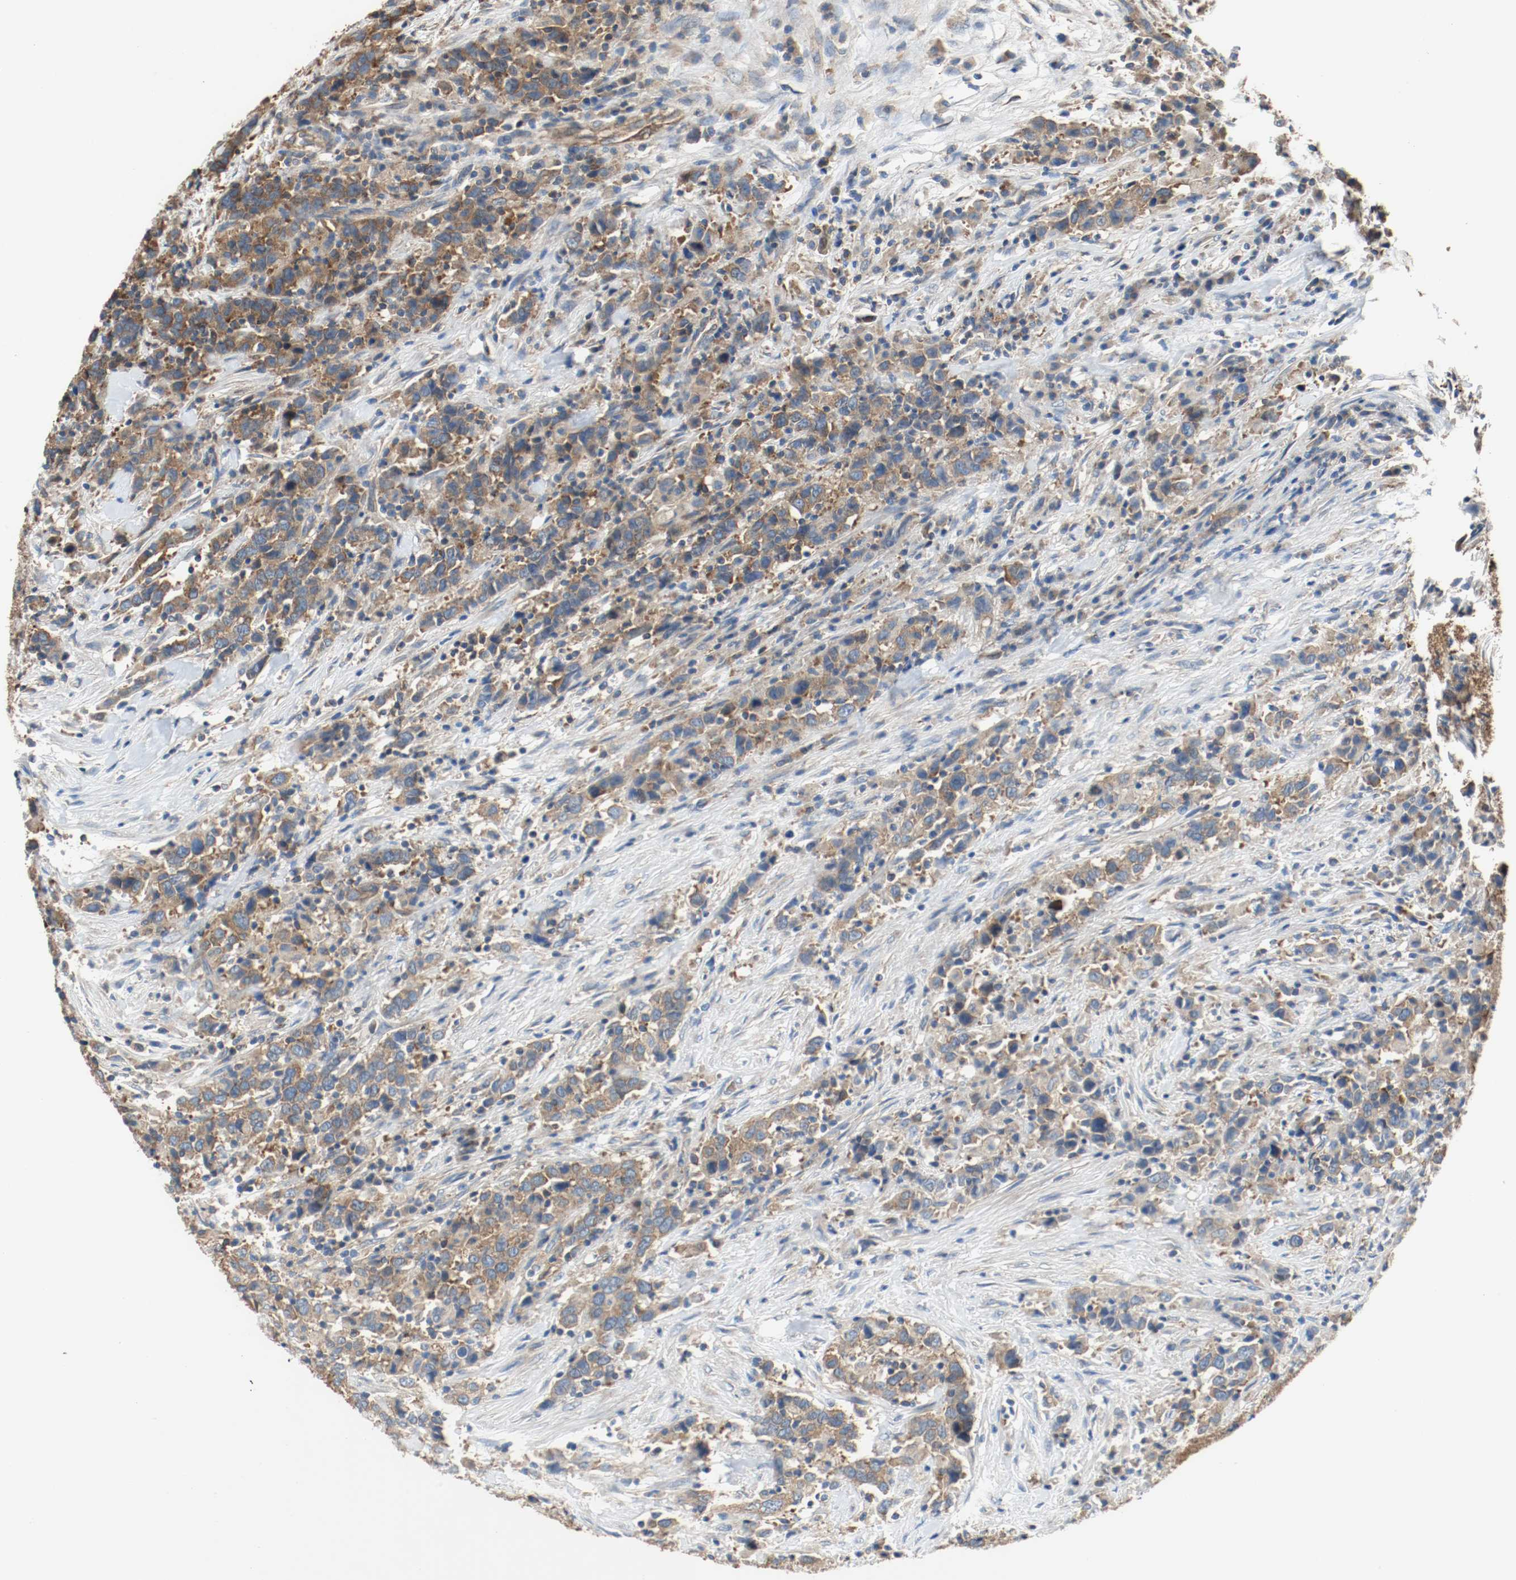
{"staining": {"intensity": "moderate", "quantity": ">75%", "location": "cytoplasmic/membranous"}, "tissue": "urothelial cancer", "cell_type": "Tumor cells", "image_type": "cancer", "snomed": [{"axis": "morphology", "description": "Urothelial carcinoma, High grade"}, {"axis": "topography", "description": "Urinary bladder"}], "caption": "Immunohistochemical staining of human urothelial carcinoma (high-grade) reveals medium levels of moderate cytoplasmic/membranous protein positivity in about >75% of tumor cells.", "gene": "TUBA3D", "patient": {"sex": "male", "age": 61}}